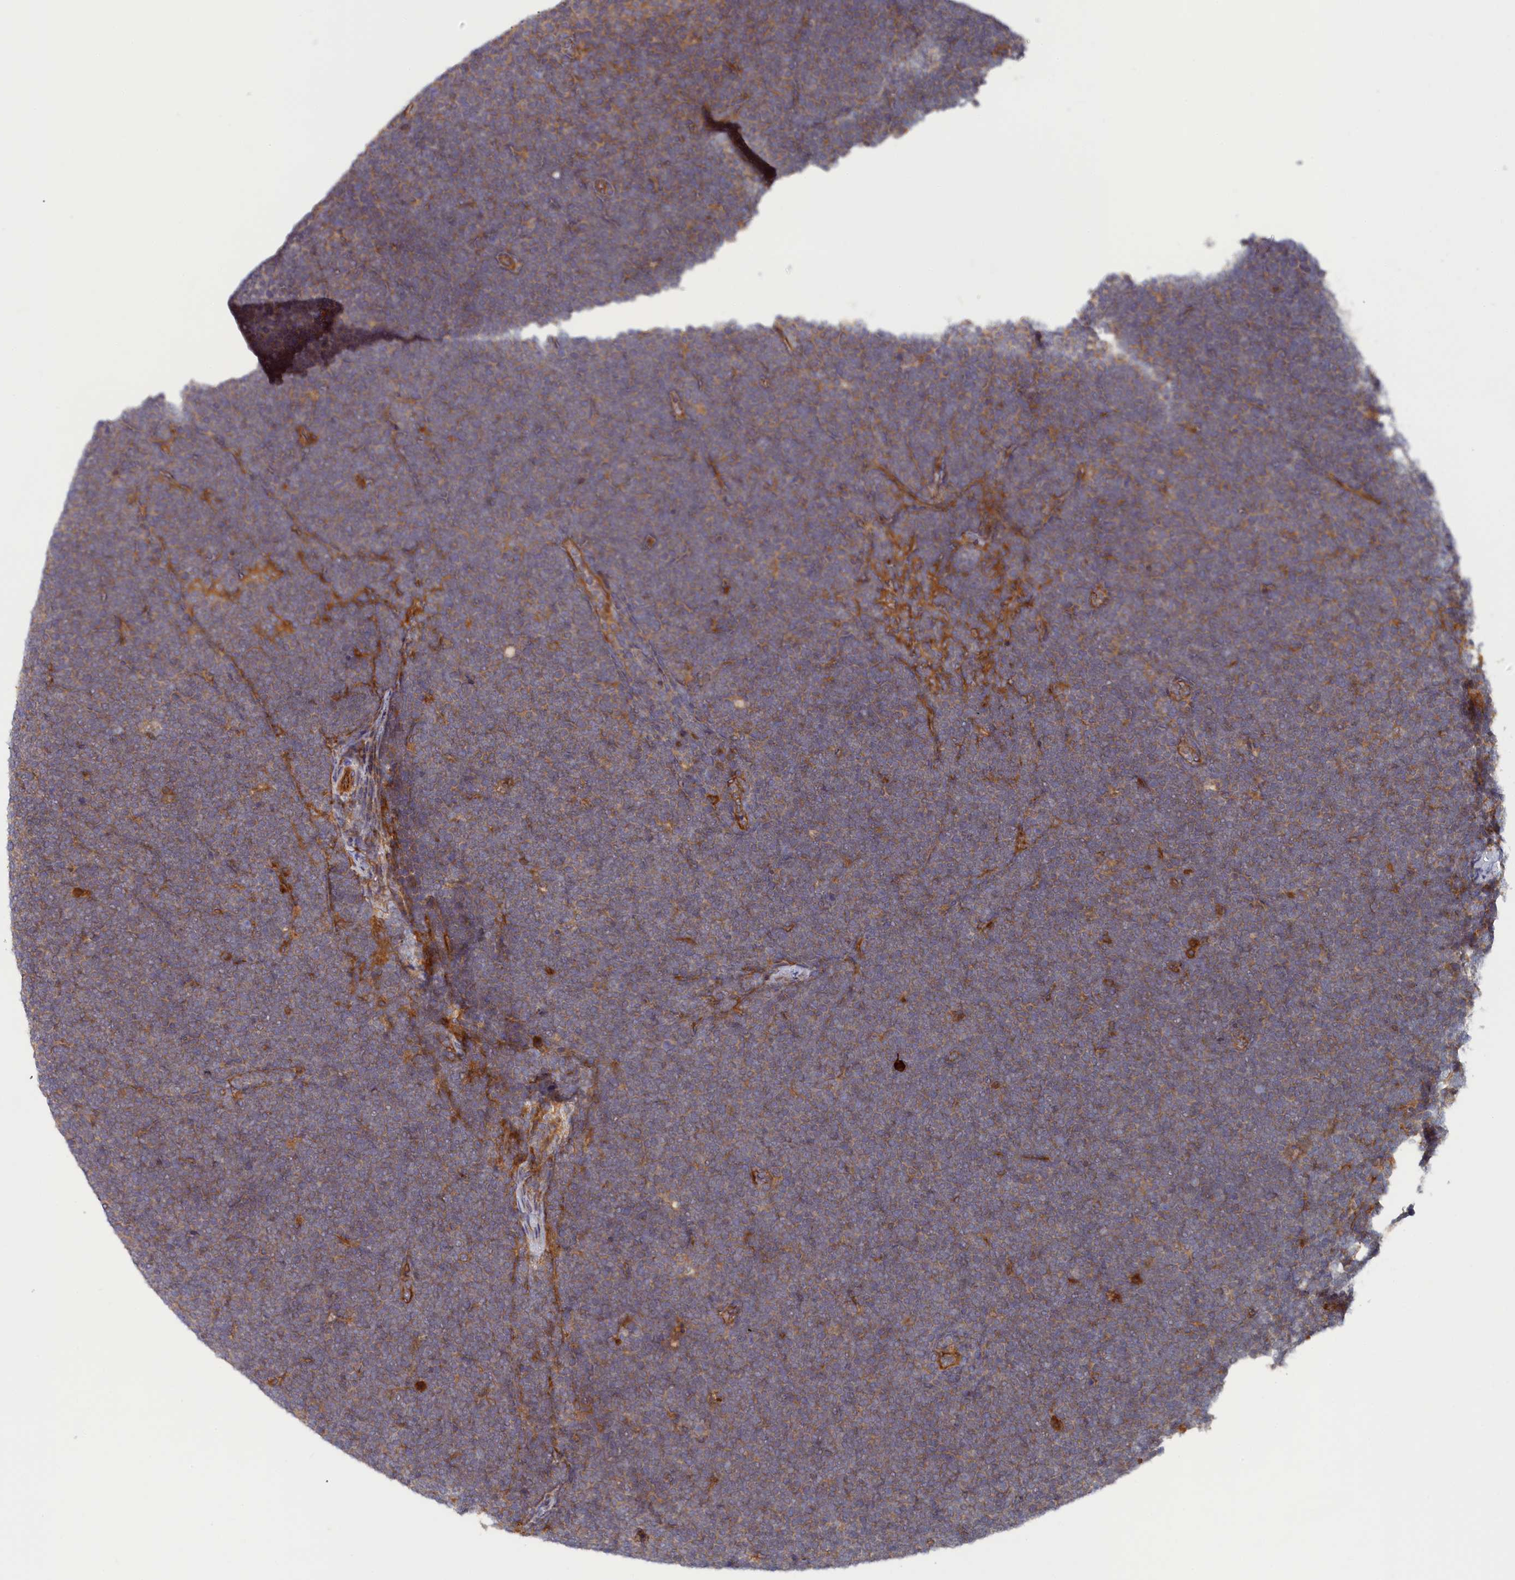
{"staining": {"intensity": "negative", "quantity": "none", "location": "none"}, "tissue": "lymphoma", "cell_type": "Tumor cells", "image_type": "cancer", "snomed": [{"axis": "morphology", "description": "Malignant lymphoma, non-Hodgkin's type, High grade"}, {"axis": "topography", "description": "Lymph node"}], "caption": "A high-resolution image shows IHC staining of lymphoma, which displays no significant positivity in tumor cells.", "gene": "TMEM196", "patient": {"sex": "male", "age": 13}}